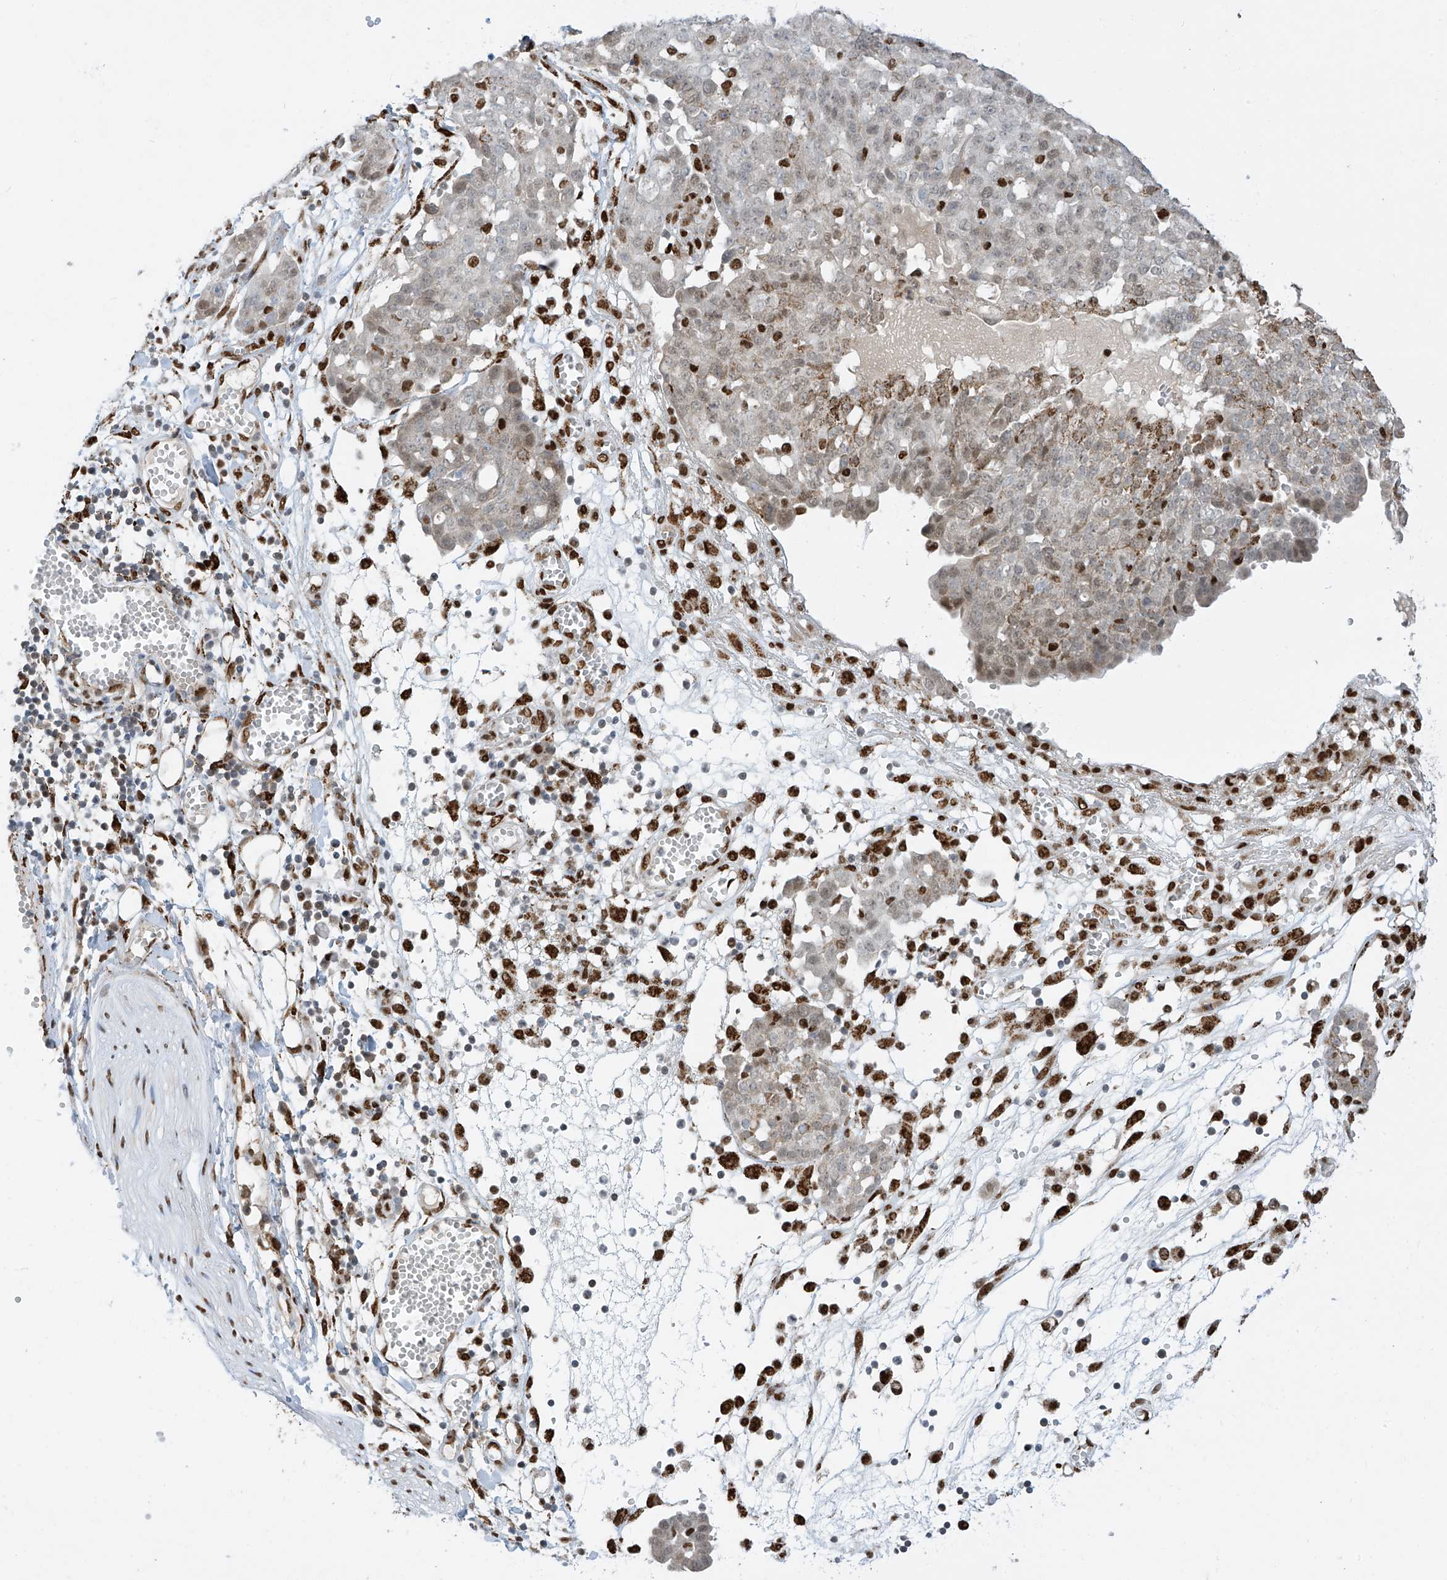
{"staining": {"intensity": "weak", "quantity": "25%-75%", "location": "cytoplasmic/membranous,nuclear"}, "tissue": "ovarian cancer", "cell_type": "Tumor cells", "image_type": "cancer", "snomed": [{"axis": "morphology", "description": "Cystadenocarcinoma, serous, NOS"}, {"axis": "topography", "description": "Soft tissue"}, {"axis": "topography", "description": "Ovary"}], "caption": "Immunohistochemistry (DAB) staining of ovarian cancer (serous cystadenocarcinoma) reveals weak cytoplasmic/membranous and nuclear protein positivity in about 25%-75% of tumor cells.", "gene": "PM20D2", "patient": {"sex": "female", "age": 57}}